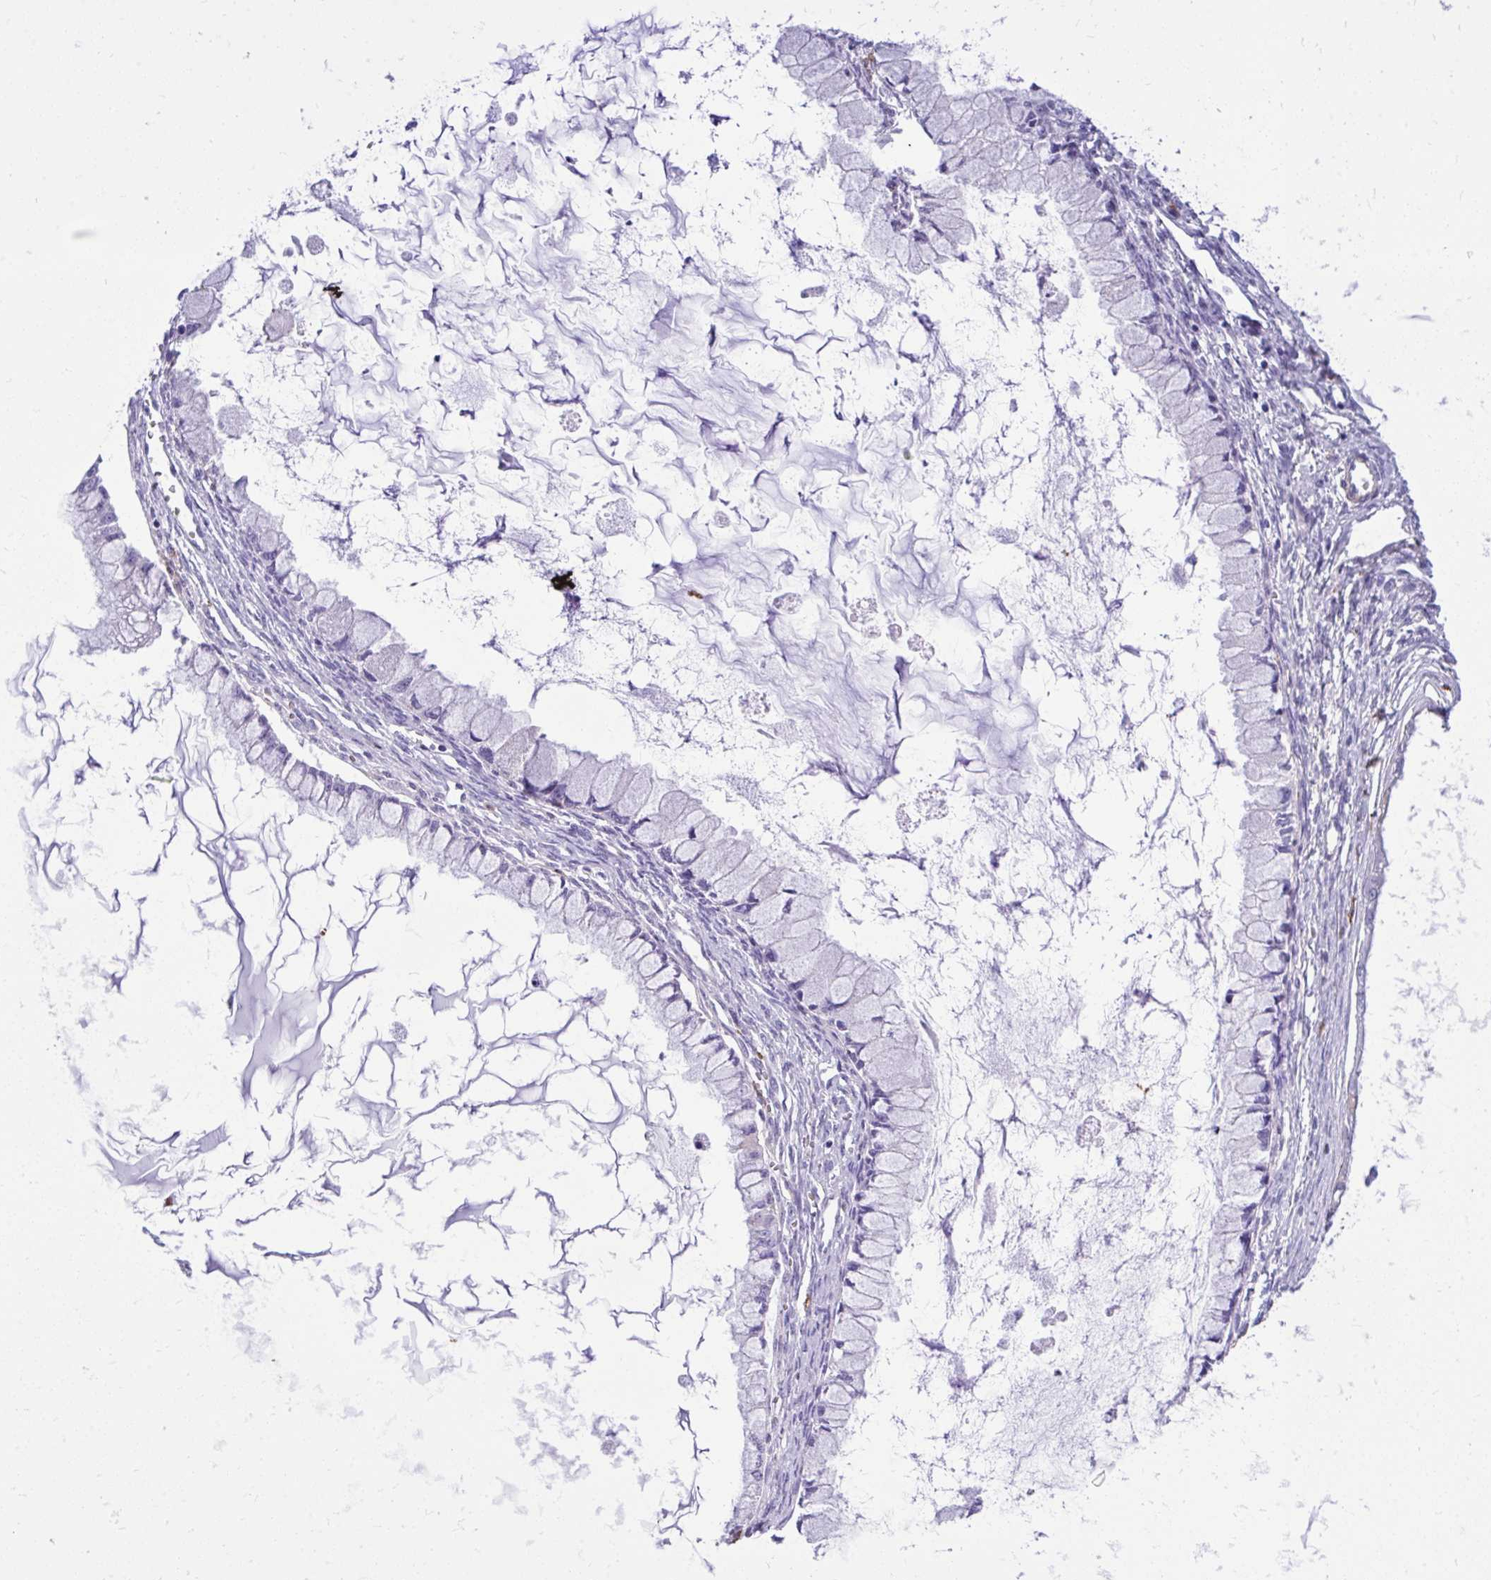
{"staining": {"intensity": "negative", "quantity": "none", "location": "none"}, "tissue": "ovarian cancer", "cell_type": "Tumor cells", "image_type": "cancer", "snomed": [{"axis": "morphology", "description": "Cystadenocarcinoma, mucinous, NOS"}, {"axis": "topography", "description": "Ovary"}], "caption": "The histopathology image reveals no significant expression in tumor cells of mucinous cystadenocarcinoma (ovarian).", "gene": "TLR7", "patient": {"sex": "female", "age": 34}}